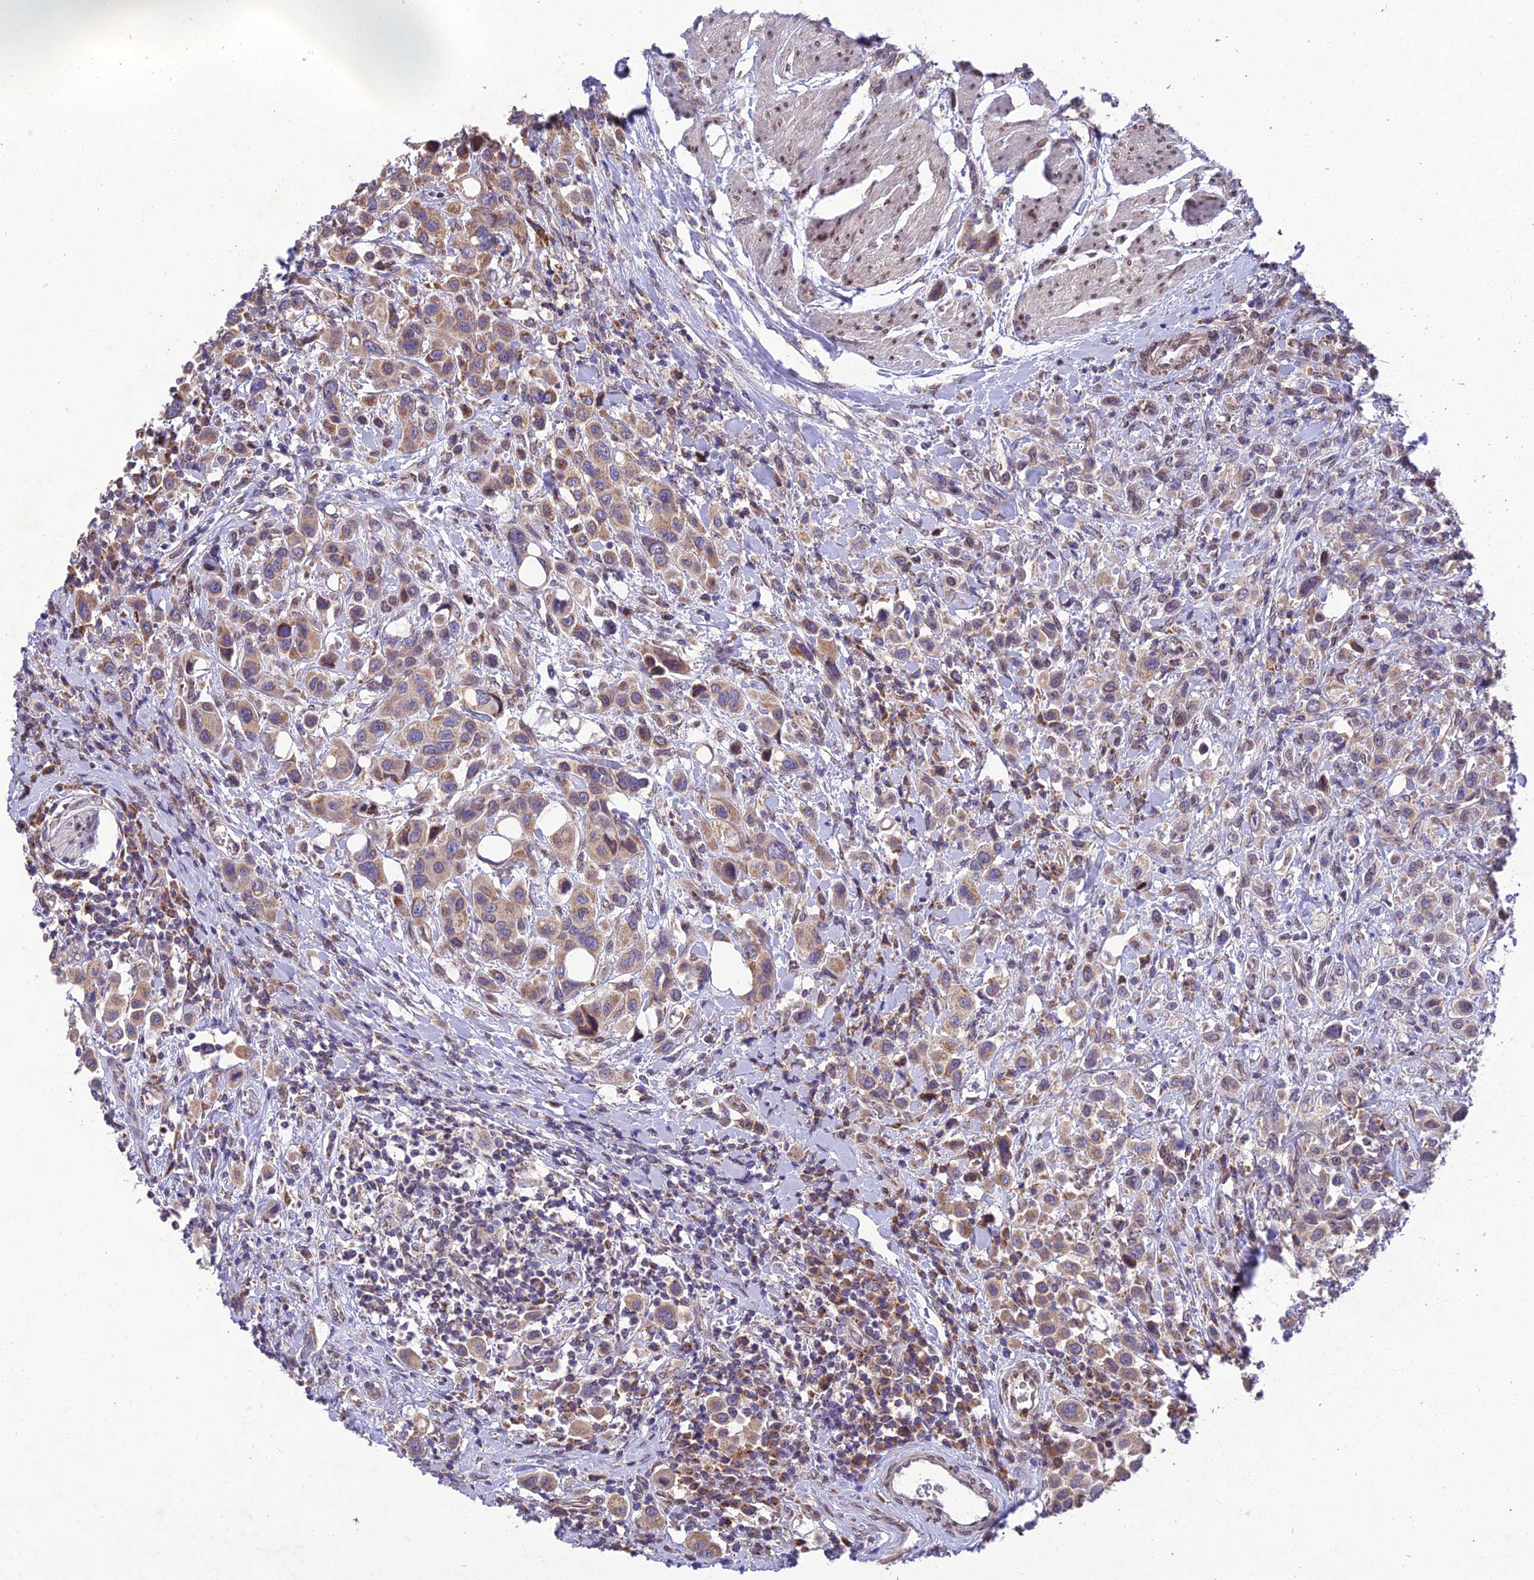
{"staining": {"intensity": "moderate", "quantity": ">75%", "location": "cytoplasmic/membranous"}, "tissue": "urothelial cancer", "cell_type": "Tumor cells", "image_type": "cancer", "snomed": [{"axis": "morphology", "description": "Urothelial carcinoma, High grade"}, {"axis": "topography", "description": "Urinary bladder"}], "caption": "Urothelial cancer was stained to show a protein in brown. There is medium levels of moderate cytoplasmic/membranous staining in approximately >75% of tumor cells. (IHC, brightfield microscopy, high magnification).", "gene": "MGAT2", "patient": {"sex": "male", "age": 50}}